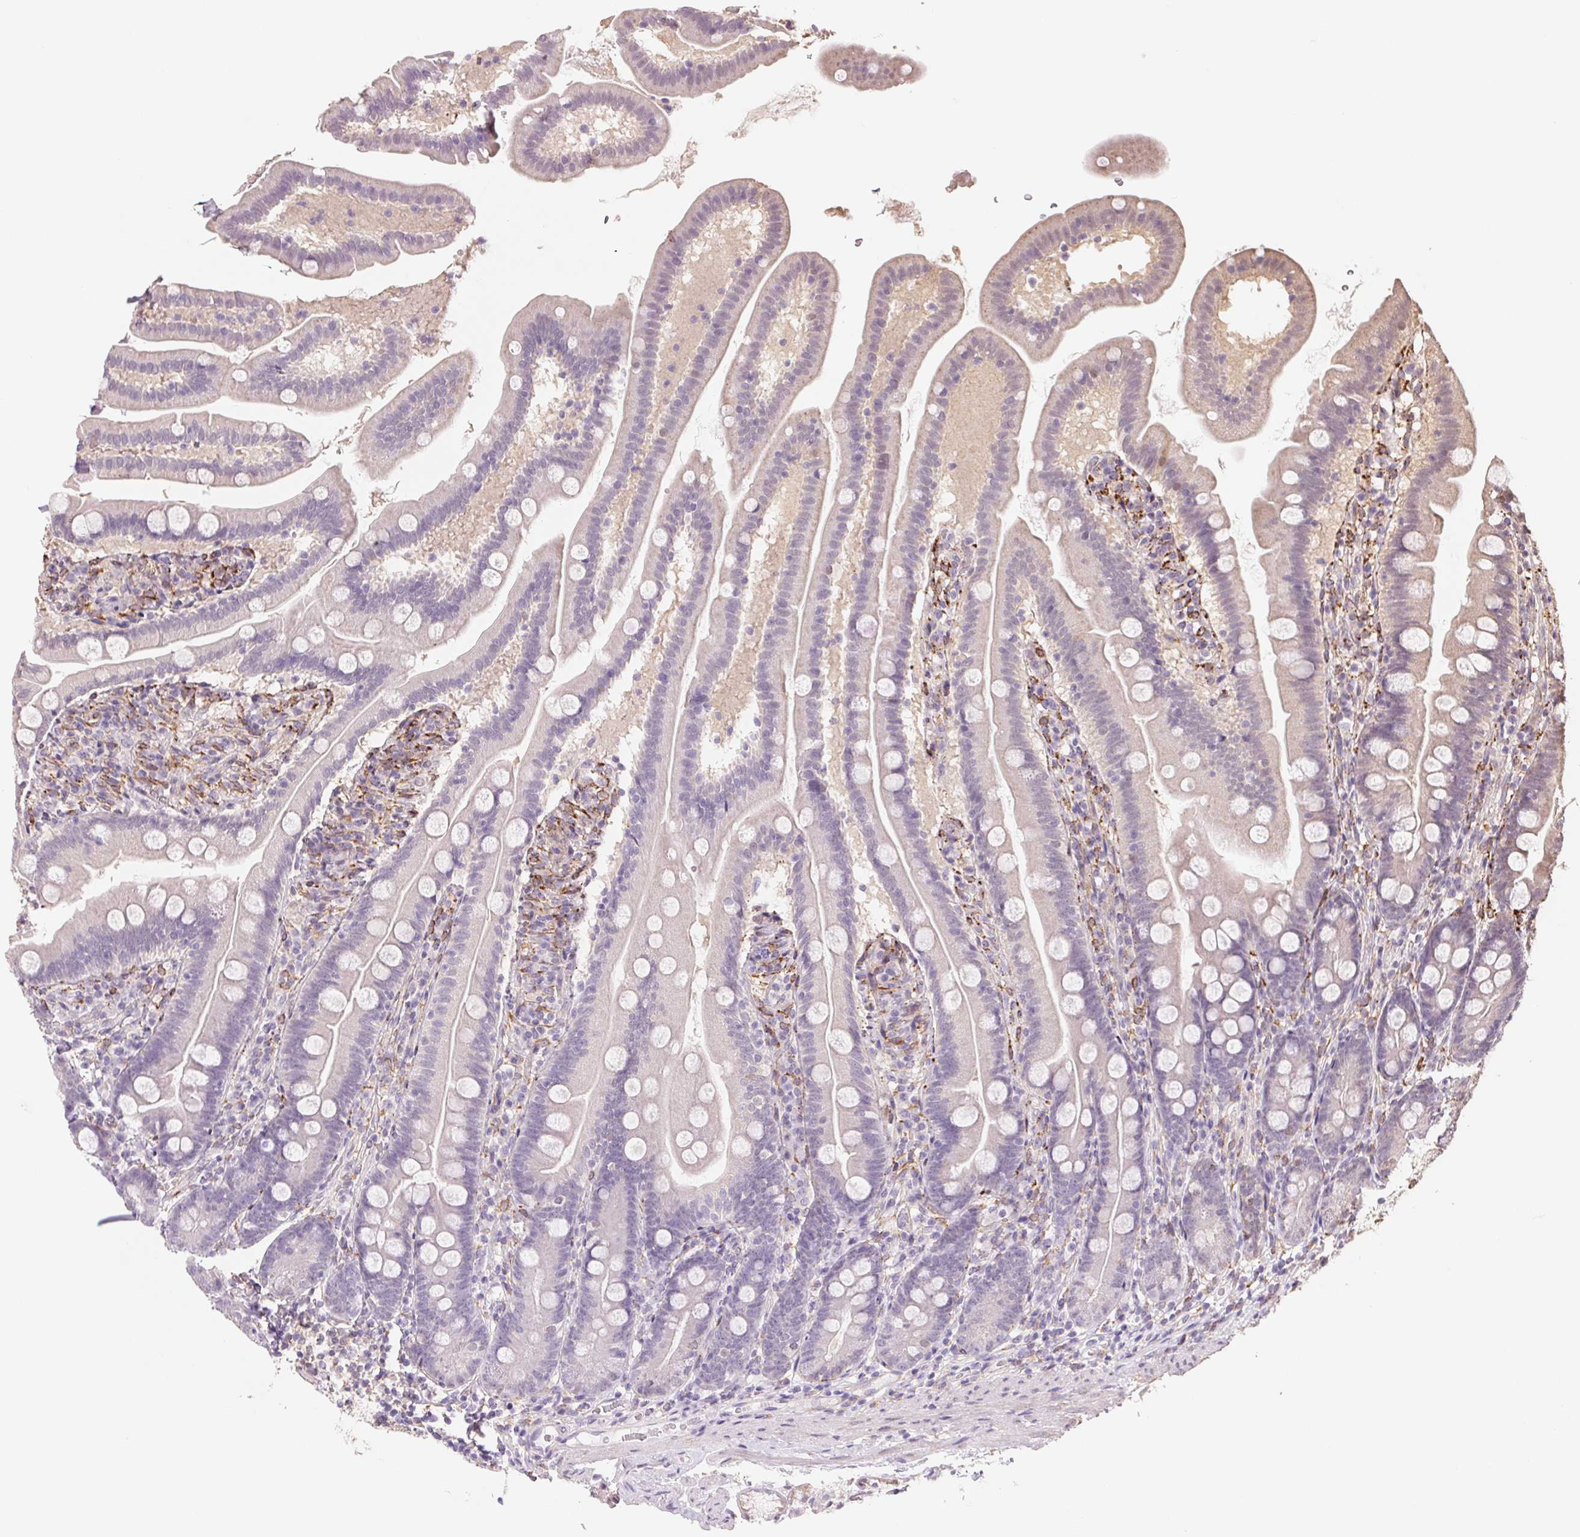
{"staining": {"intensity": "negative", "quantity": "none", "location": "none"}, "tissue": "duodenum", "cell_type": "Glandular cells", "image_type": "normal", "snomed": [{"axis": "morphology", "description": "Normal tissue, NOS"}, {"axis": "topography", "description": "Duodenum"}], "caption": "This is an IHC image of benign human duodenum. There is no expression in glandular cells.", "gene": "FKBP10", "patient": {"sex": "female", "age": 67}}